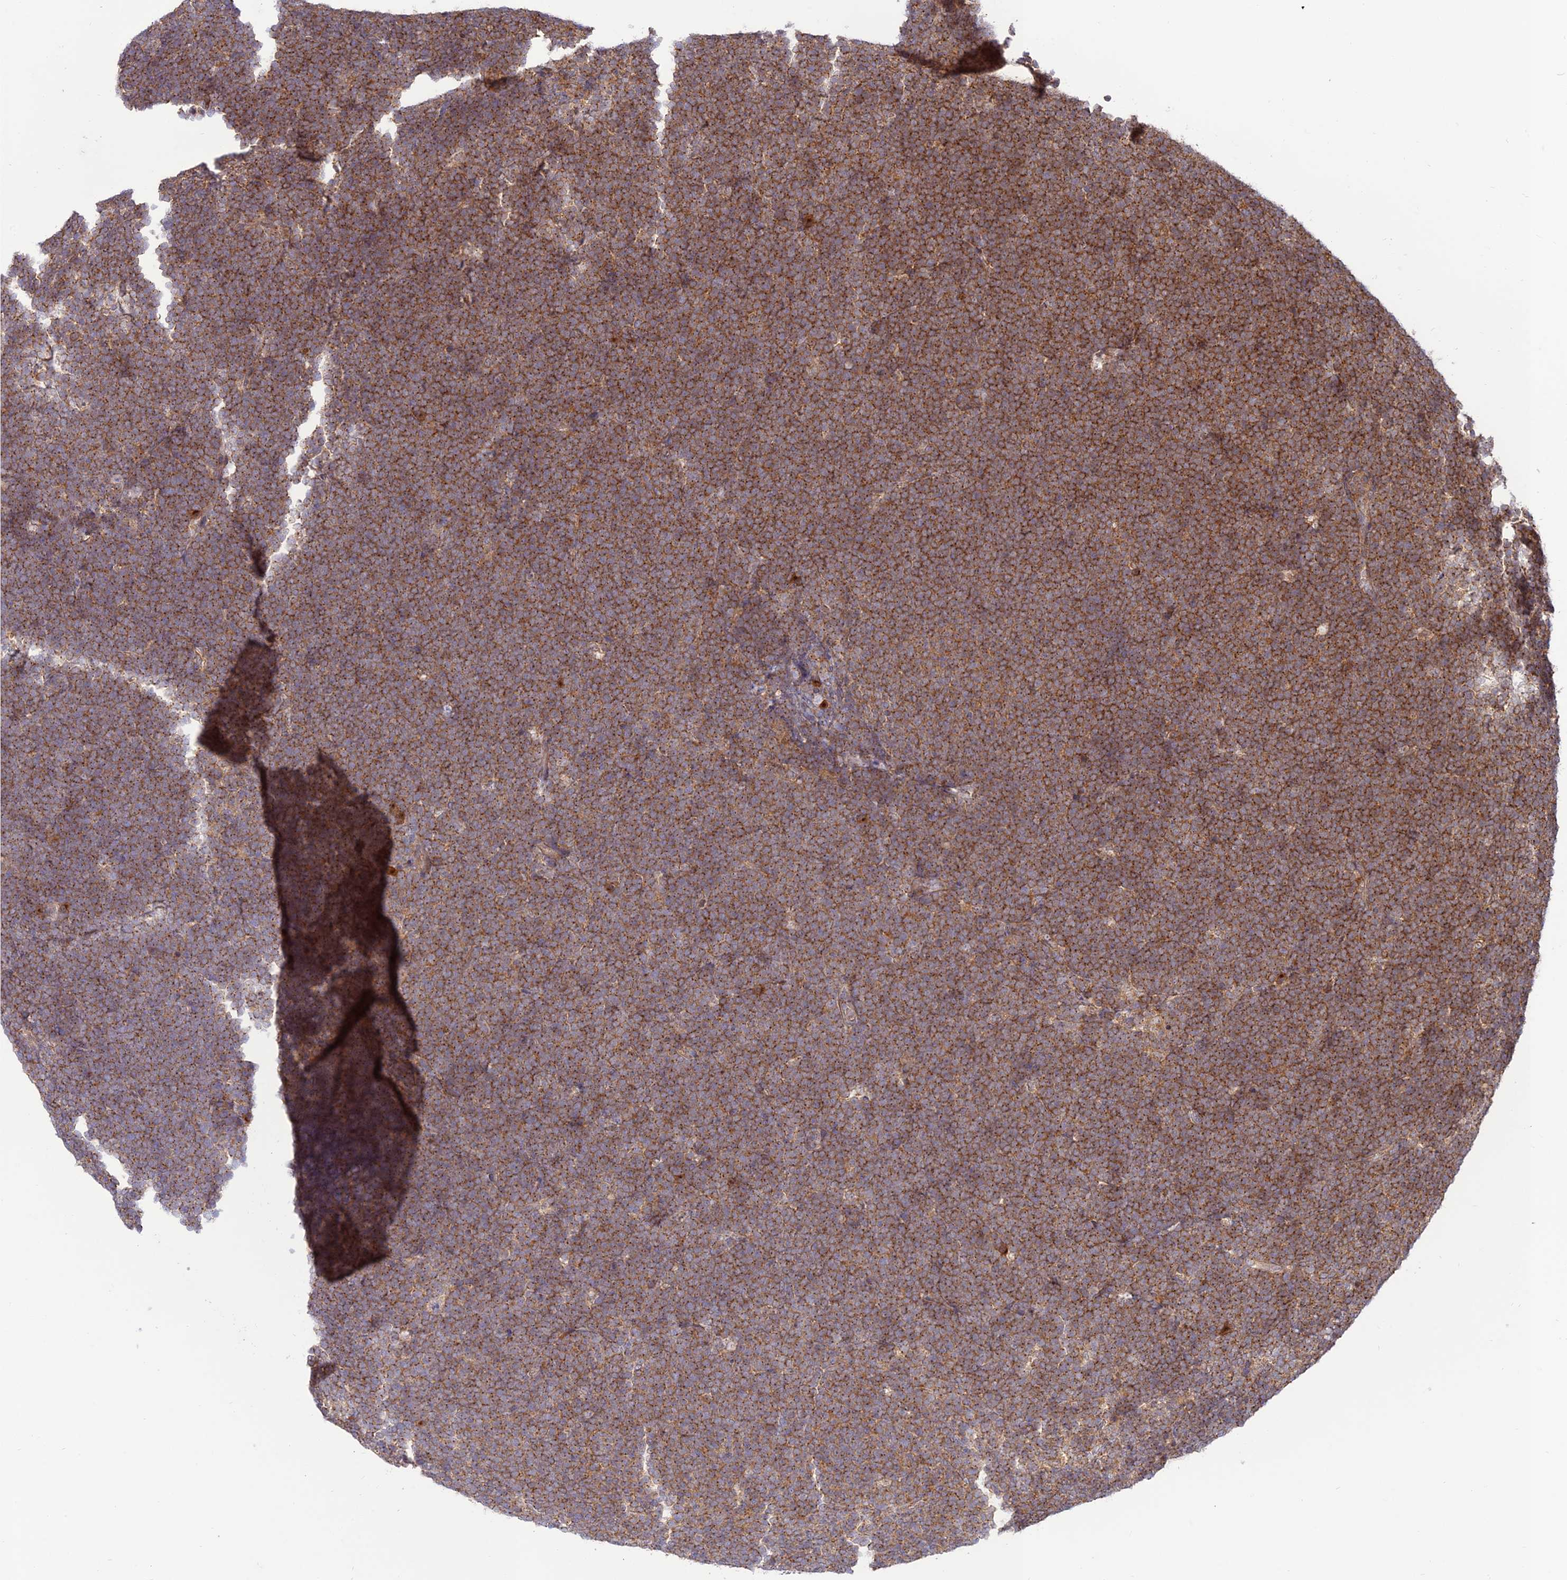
{"staining": {"intensity": "moderate", "quantity": ">75%", "location": "cytoplasmic/membranous"}, "tissue": "lymphoma", "cell_type": "Tumor cells", "image_type": "cancer", "snomed": [{"axis": "morphology", "description": "Malignant lymphoma, non-Hodgkin's type, High grade"}, {"axis": "topography", "description": "Lymph node"}], "caption": "This micrograph demonstrates malignant lymphoma, non-Hodgkin's type (high-grade) stained with immunohistochemistry to label a protein in brown. The cytoplasmic/membranous of tumor cells show moderate positivity for the protein. Nuclei are counter-stained blue.", "gene": "GOLGA3", "patient": {"sex": "male", "age": 13}}